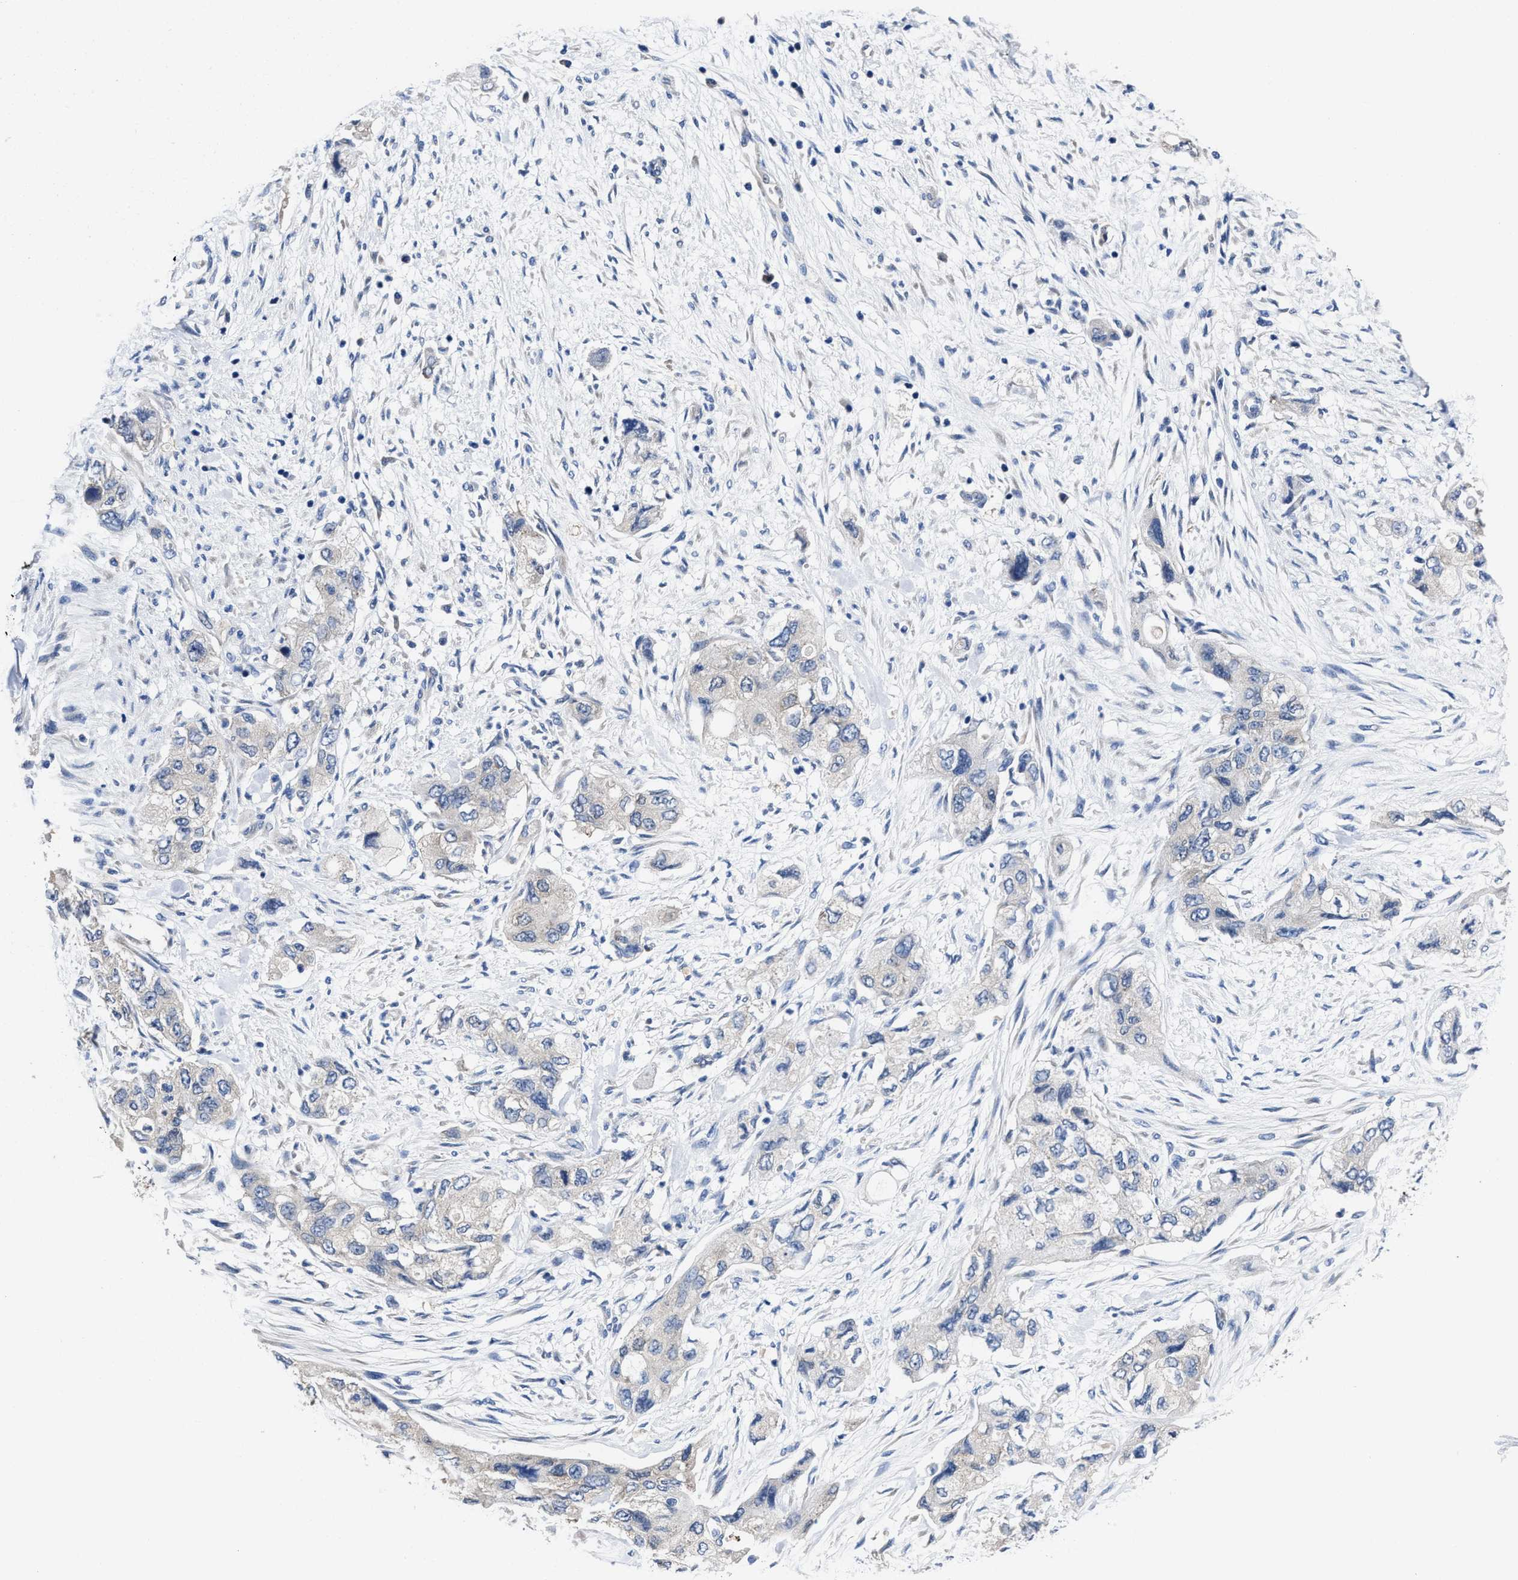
{"staining": {"intensity": "negative", "quantity": "none", "location": "none"}, "tissue": "pancreatic cancer", "cell_type": "Tumor cells", "image_type": "cancer", "snomed": [{"axis": "morphology", "description": "Adenocarcinoma, NOS"}, {"axis": "topography", "description": "Pancreas"}], "caption": "The immunohistochemistry (IHC) micrograph has no significant expression in tumor cells of pancreatic cancer tissue.", "gene": "HOOK1", "patient": {"sex": "female", "age": 73}}